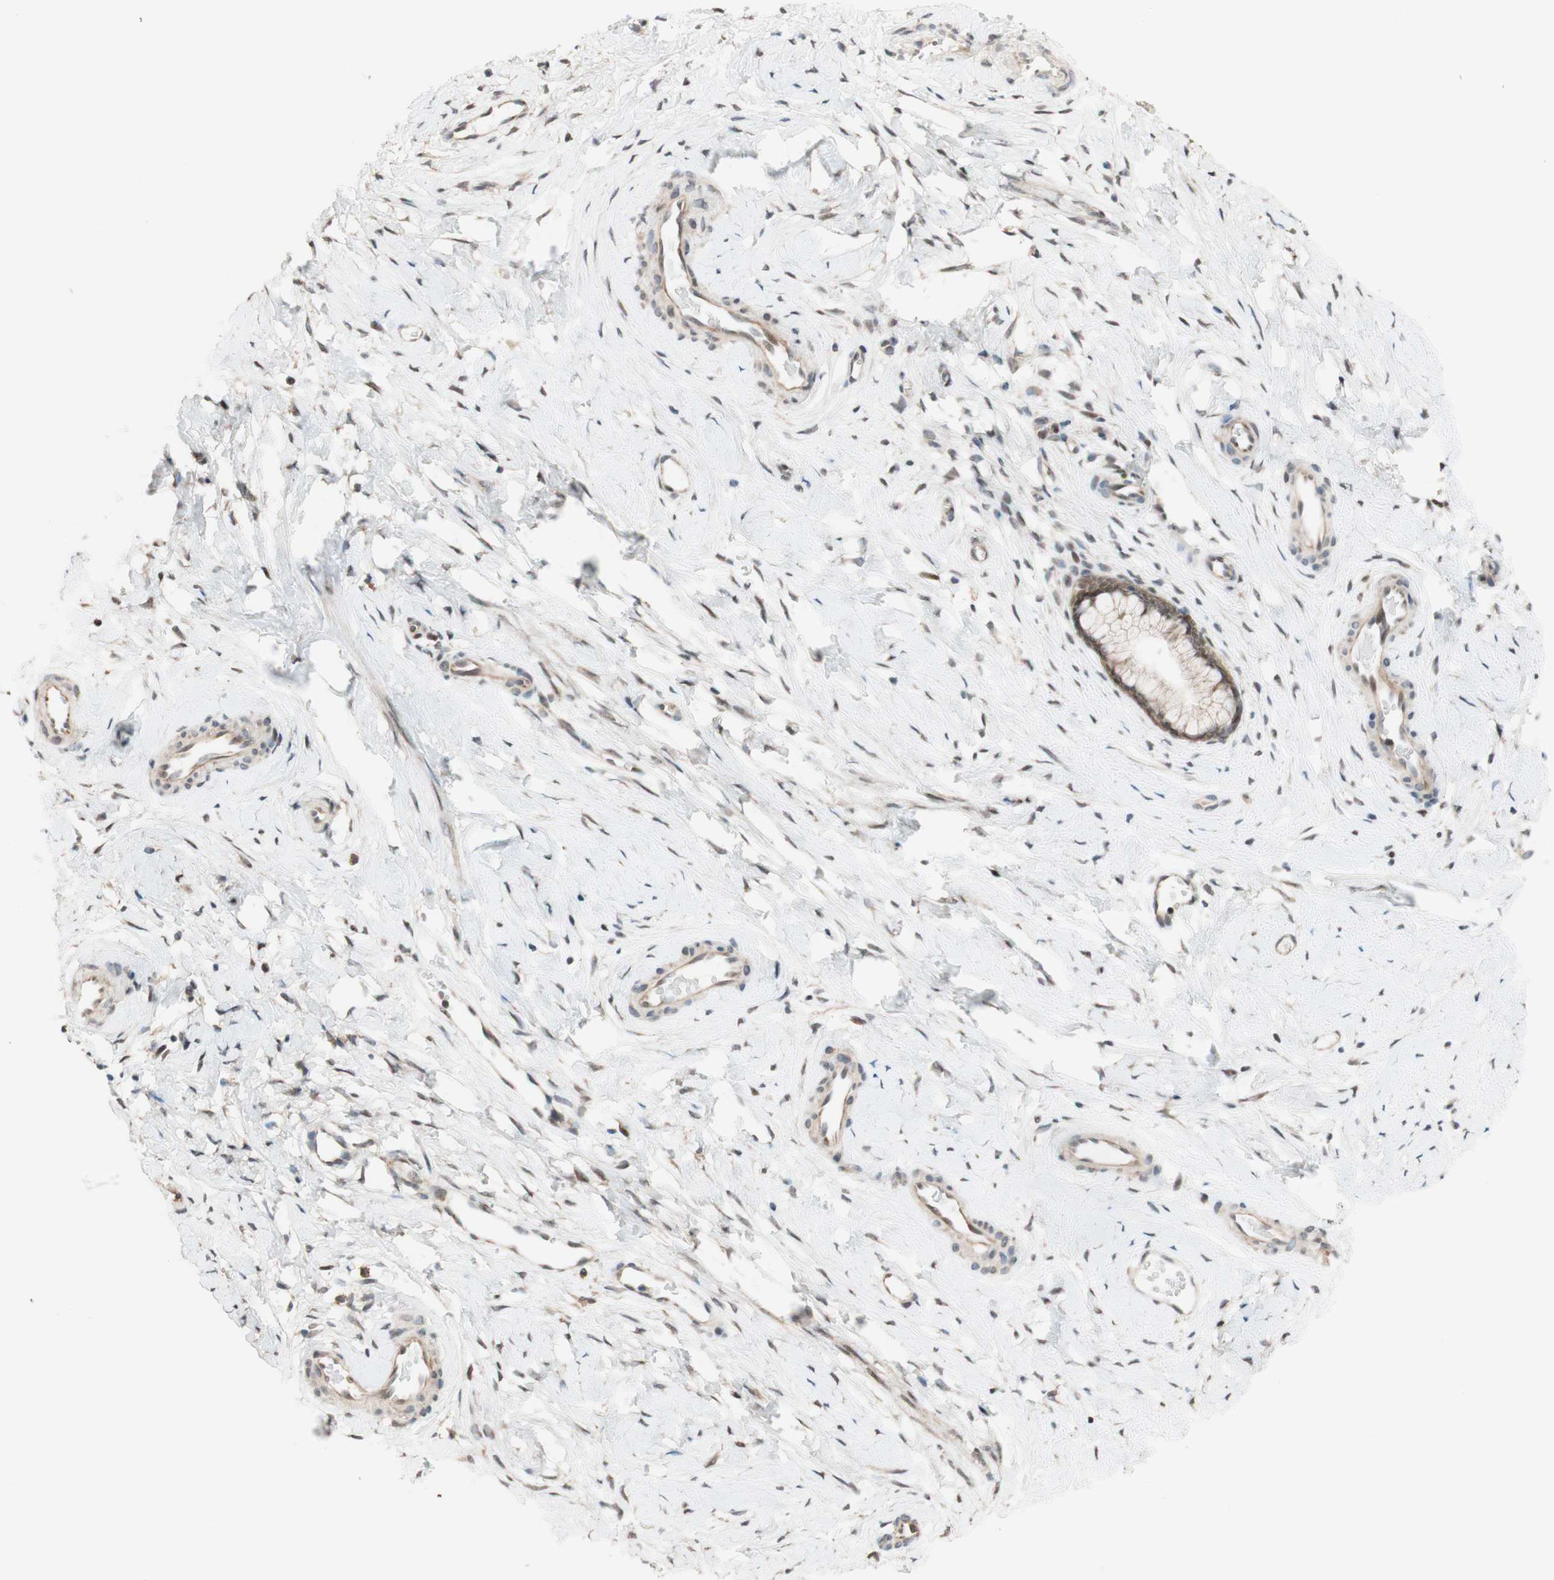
{"staining": {"intensity": "moderate", "quantity": ">75%", "location": "cytoplasmic/membranous"}, "tissue": "cervix", "cell_type": "Glandular cells", "image_type": "normal", "snomed": [{"axis": "morphology", "description": "Normal tissue, NOS"}, {"axis": "topography", "description": "Cervix"}], "caption": "Brown immunohistochemical staining in benign cervix reveals moderate cytoplasmic/membranous staining in approximately >75% of glandular cells.", "gene": "CCNC", "patient": {"sex": "female", "age": 65}}